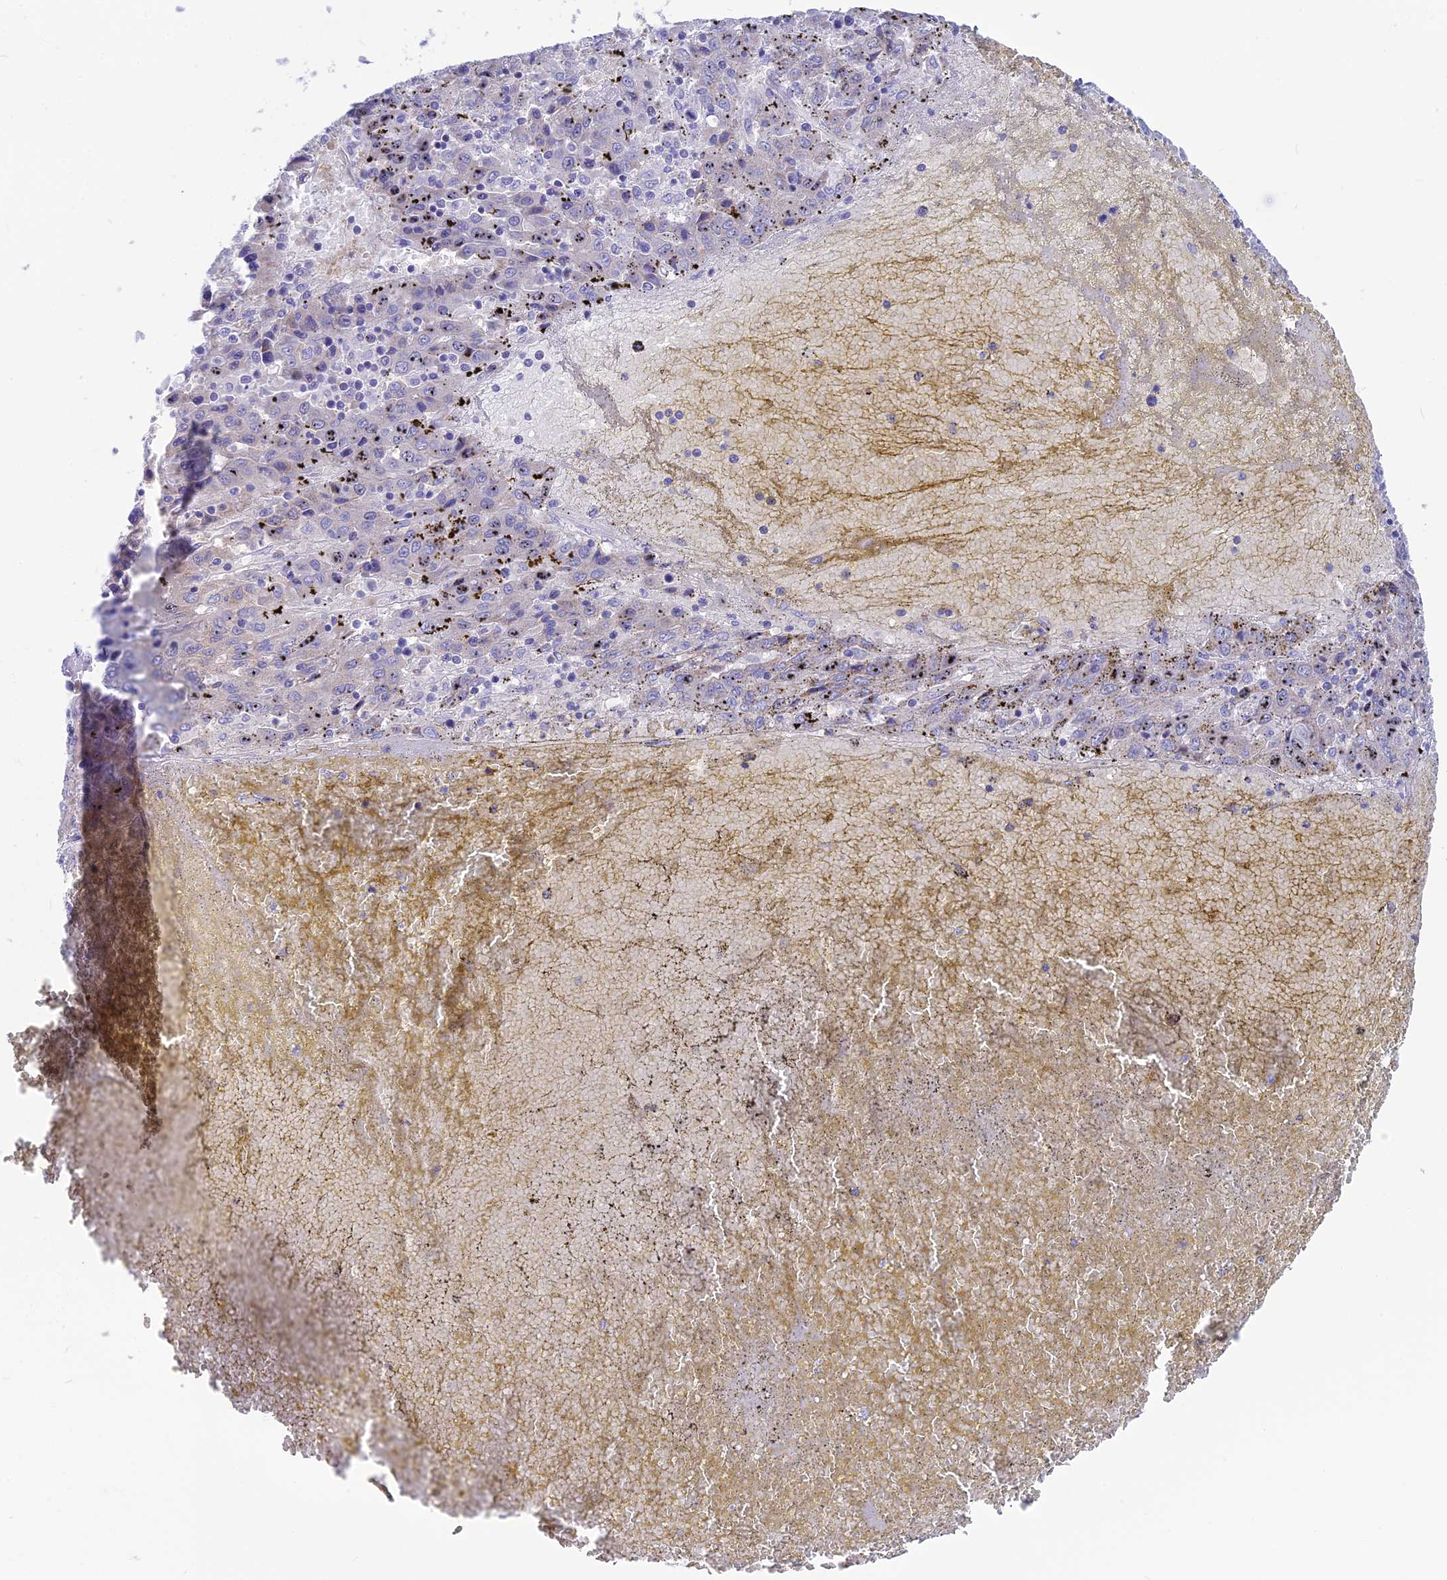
{"staining": {"intensity": "negative", "quantity": "none", "location": "none"}, "tissue": "liver cancer", "cell_type": "Tumor cells", "image_type": "cancer", "snomed": [{"axis": "morphology", "description": "Carcinoma, Hepatocellular, NOS"}, {"axis": "topography", "description": "Liver"}], "caption": "Immunohistochemical staining of liver cancer (hepatocellular carcinoma) demonstrates no significant staining in tumor cells.", "gene": "LZTFL1", "patient": {"sex": "female", "age": 53}}